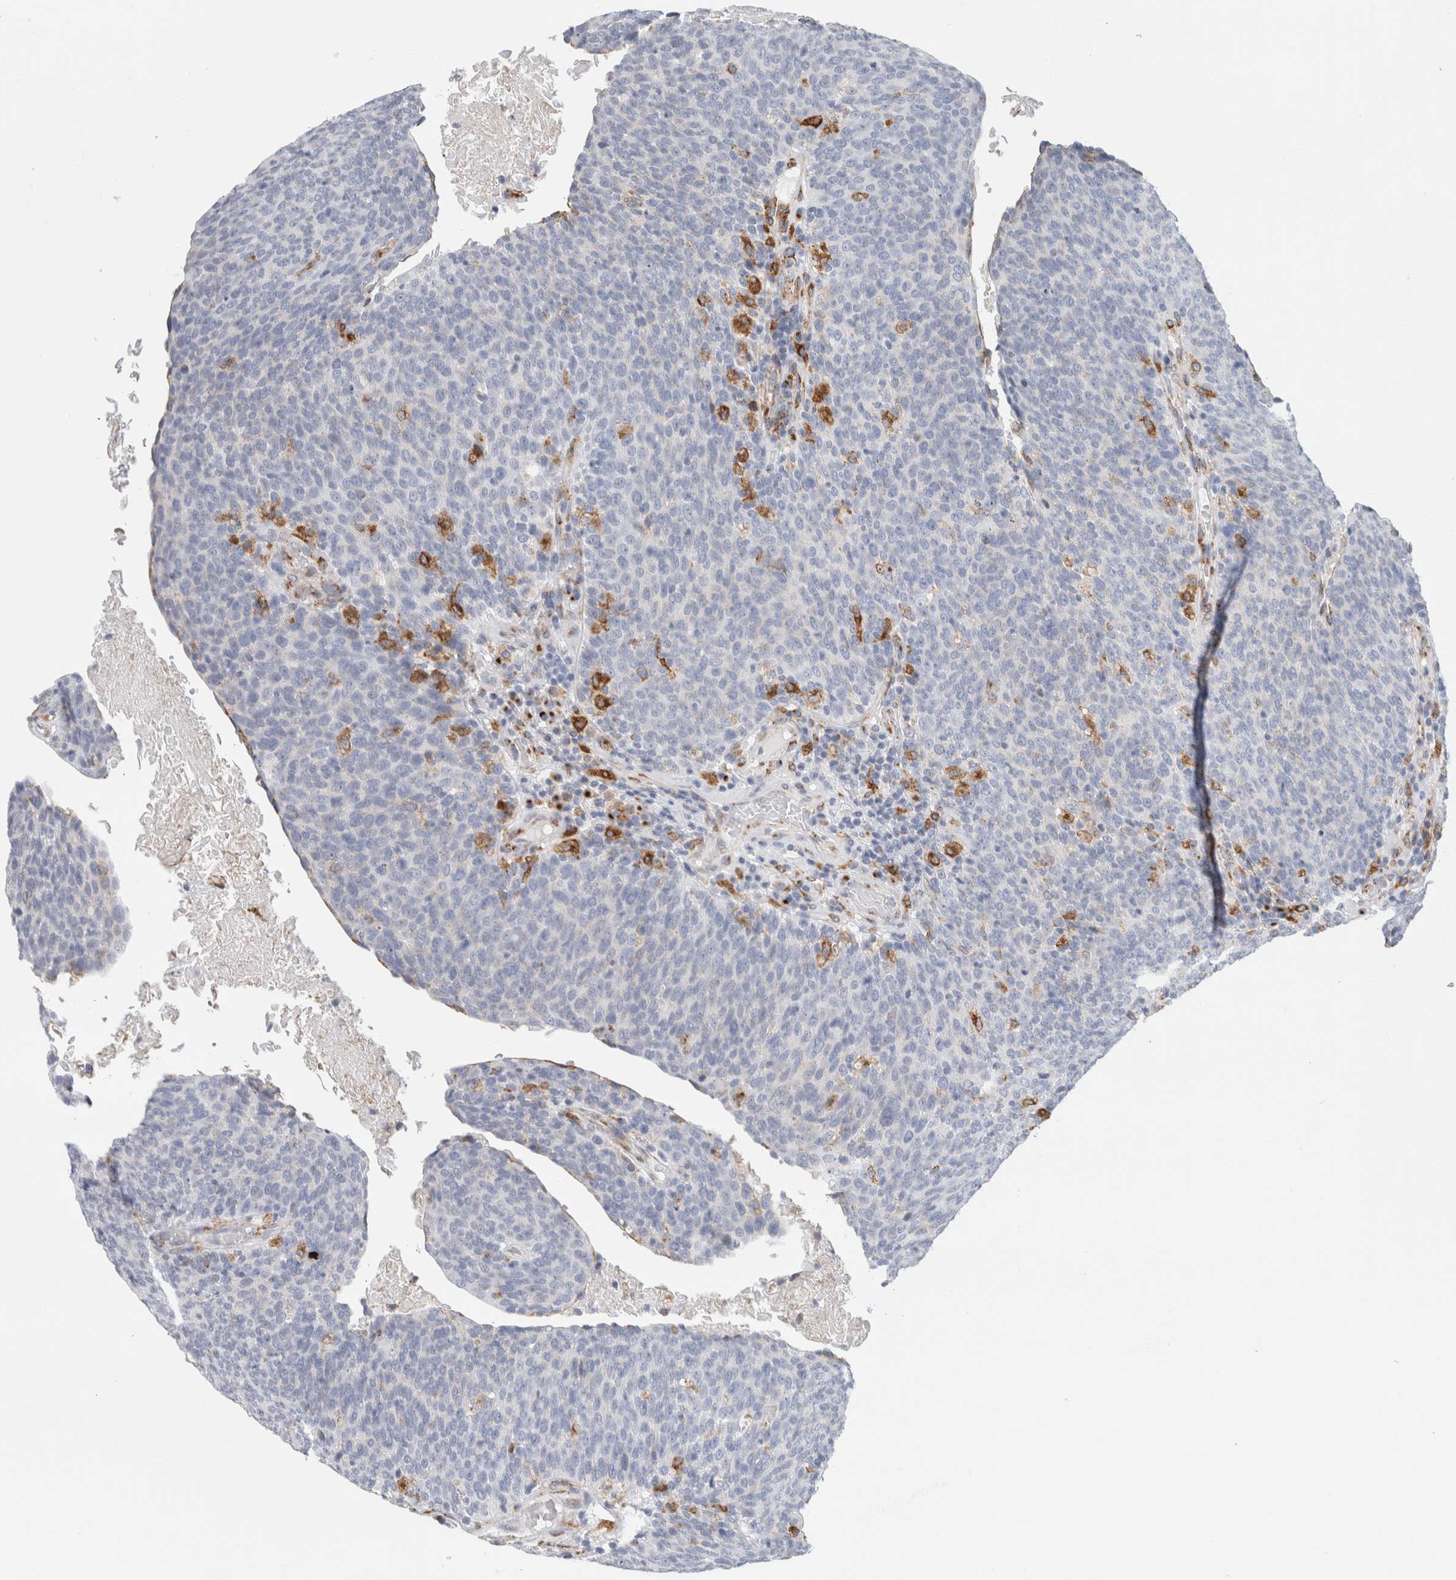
{"staining": {"intensity": "negative", "quantity": "none", "location": "none"}, "tissue": "head and neck cancer", "cell_type": "Tumor cells", "image_type": "cancer", "snomed": [{"axis": "morphology", "description": "Squamous cell carcinoma, NOS"}, {"axis": "morphology", "description": "Squamous cell carcinoma, metastatic, NOS"}, {"axis": "topography", "description": "Lymph node"}, {"axis": "topography", "description": "Head-Neck"}], "caption": "Immunohistochemical staining of human head and neck metastatic squamous cell carcinoma reveals no significant positivity in tumor cells. Brightfield microscopy of IHC stained with DAB (brown) and hematoxylin (blue), captured at high magnification.", "gene": "MCFD2", "patient": {"sex": "male", "age": 62}}